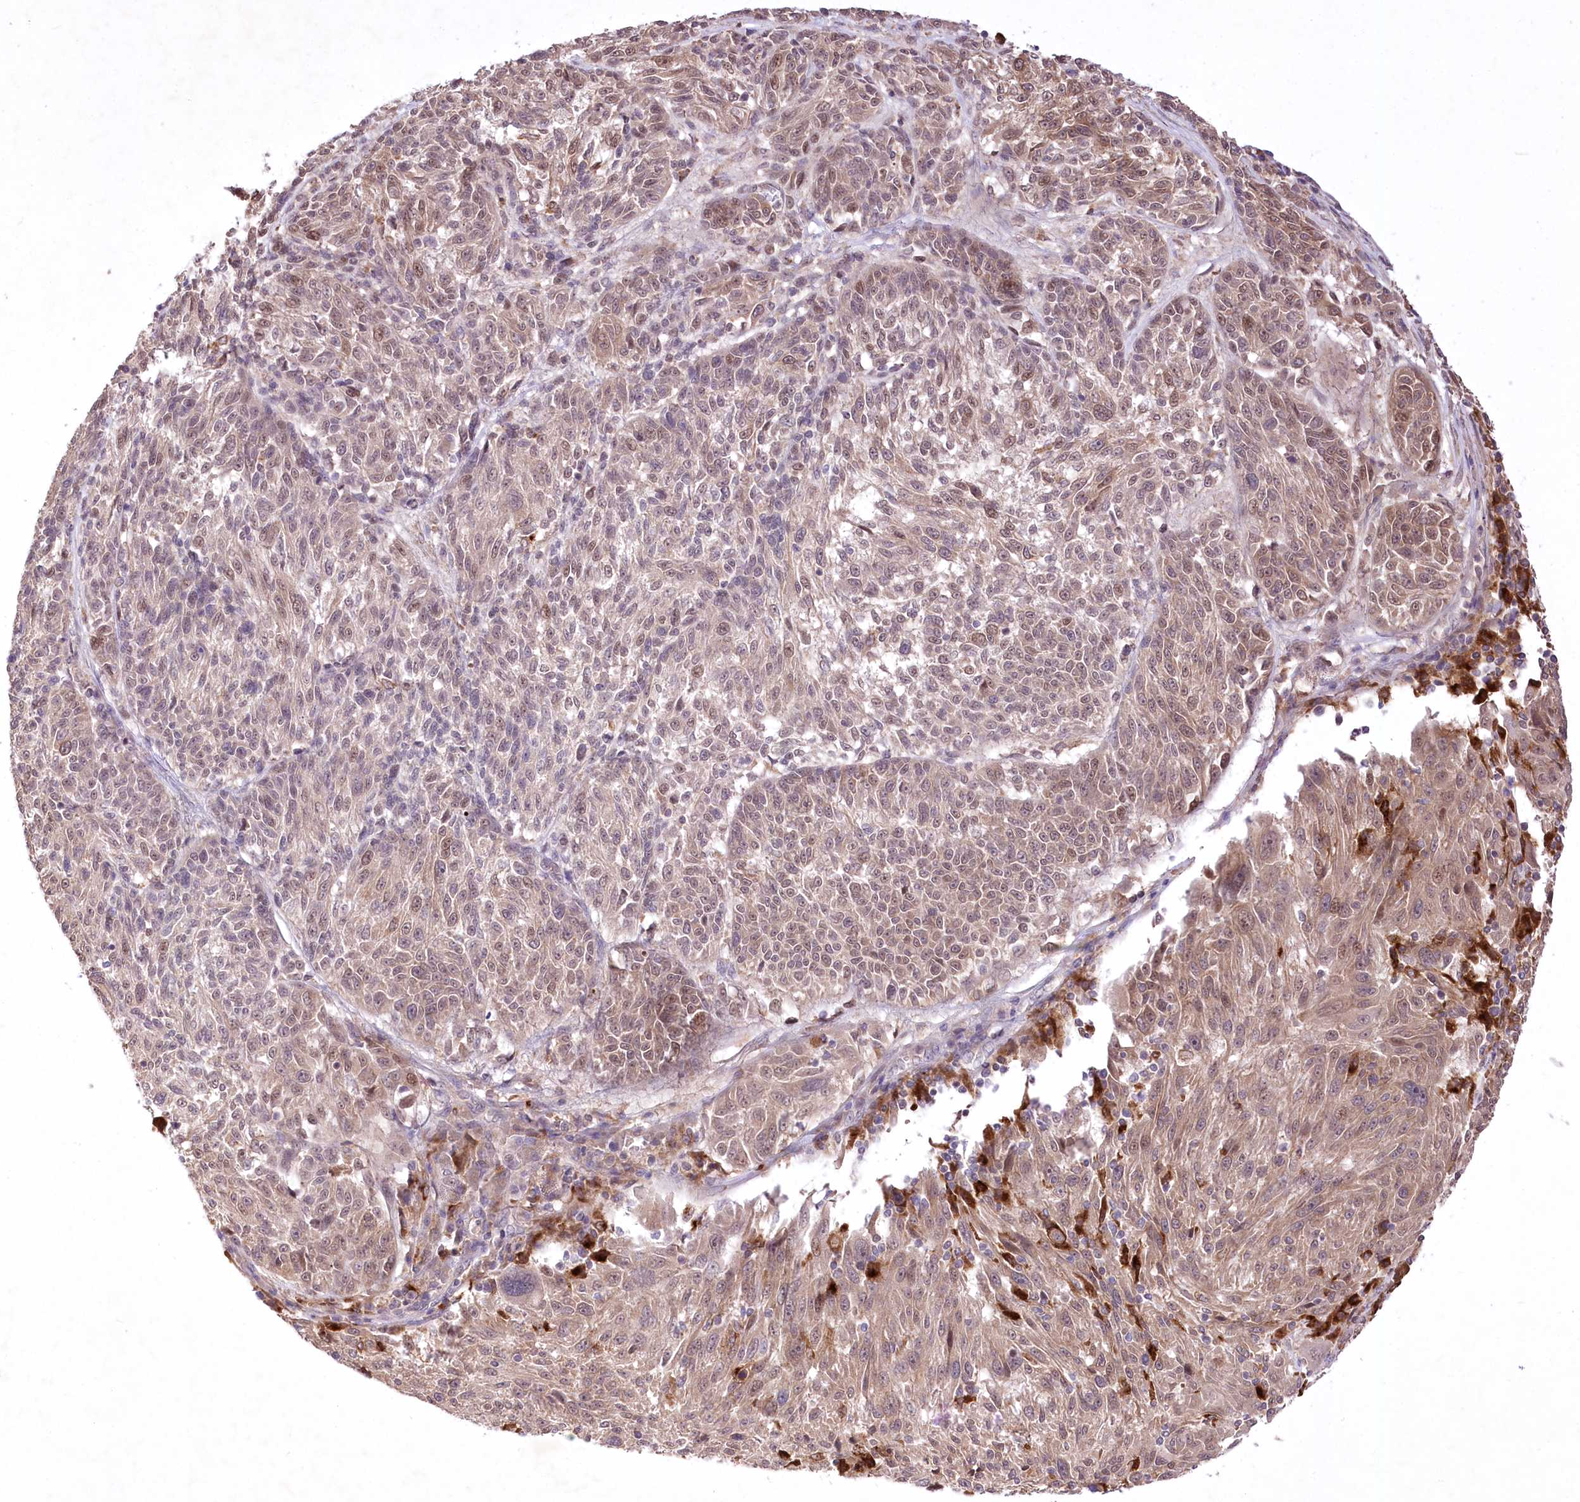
{"staining": {"intensity": "weak", "quantity": ">75%", "location": "cytoplasmic/membranous,nuclear"}, "tissue": "melanoma", "cell_type": "Tumor cells", "image_type": "cancer", "snomed": [{"axis": "morphology", "description": "Malignant melanoma, NOS"}, {"axis": "topography", "description": "Skin"}], "caption": "This is an image of immunohistochemistry staining of malignant melanoma, which shows weak staining in the cytoplasmic/membranous and nuclear of tumor cells.", "gene": "HELT", "patient": {"sex": "male", "age": 53}}